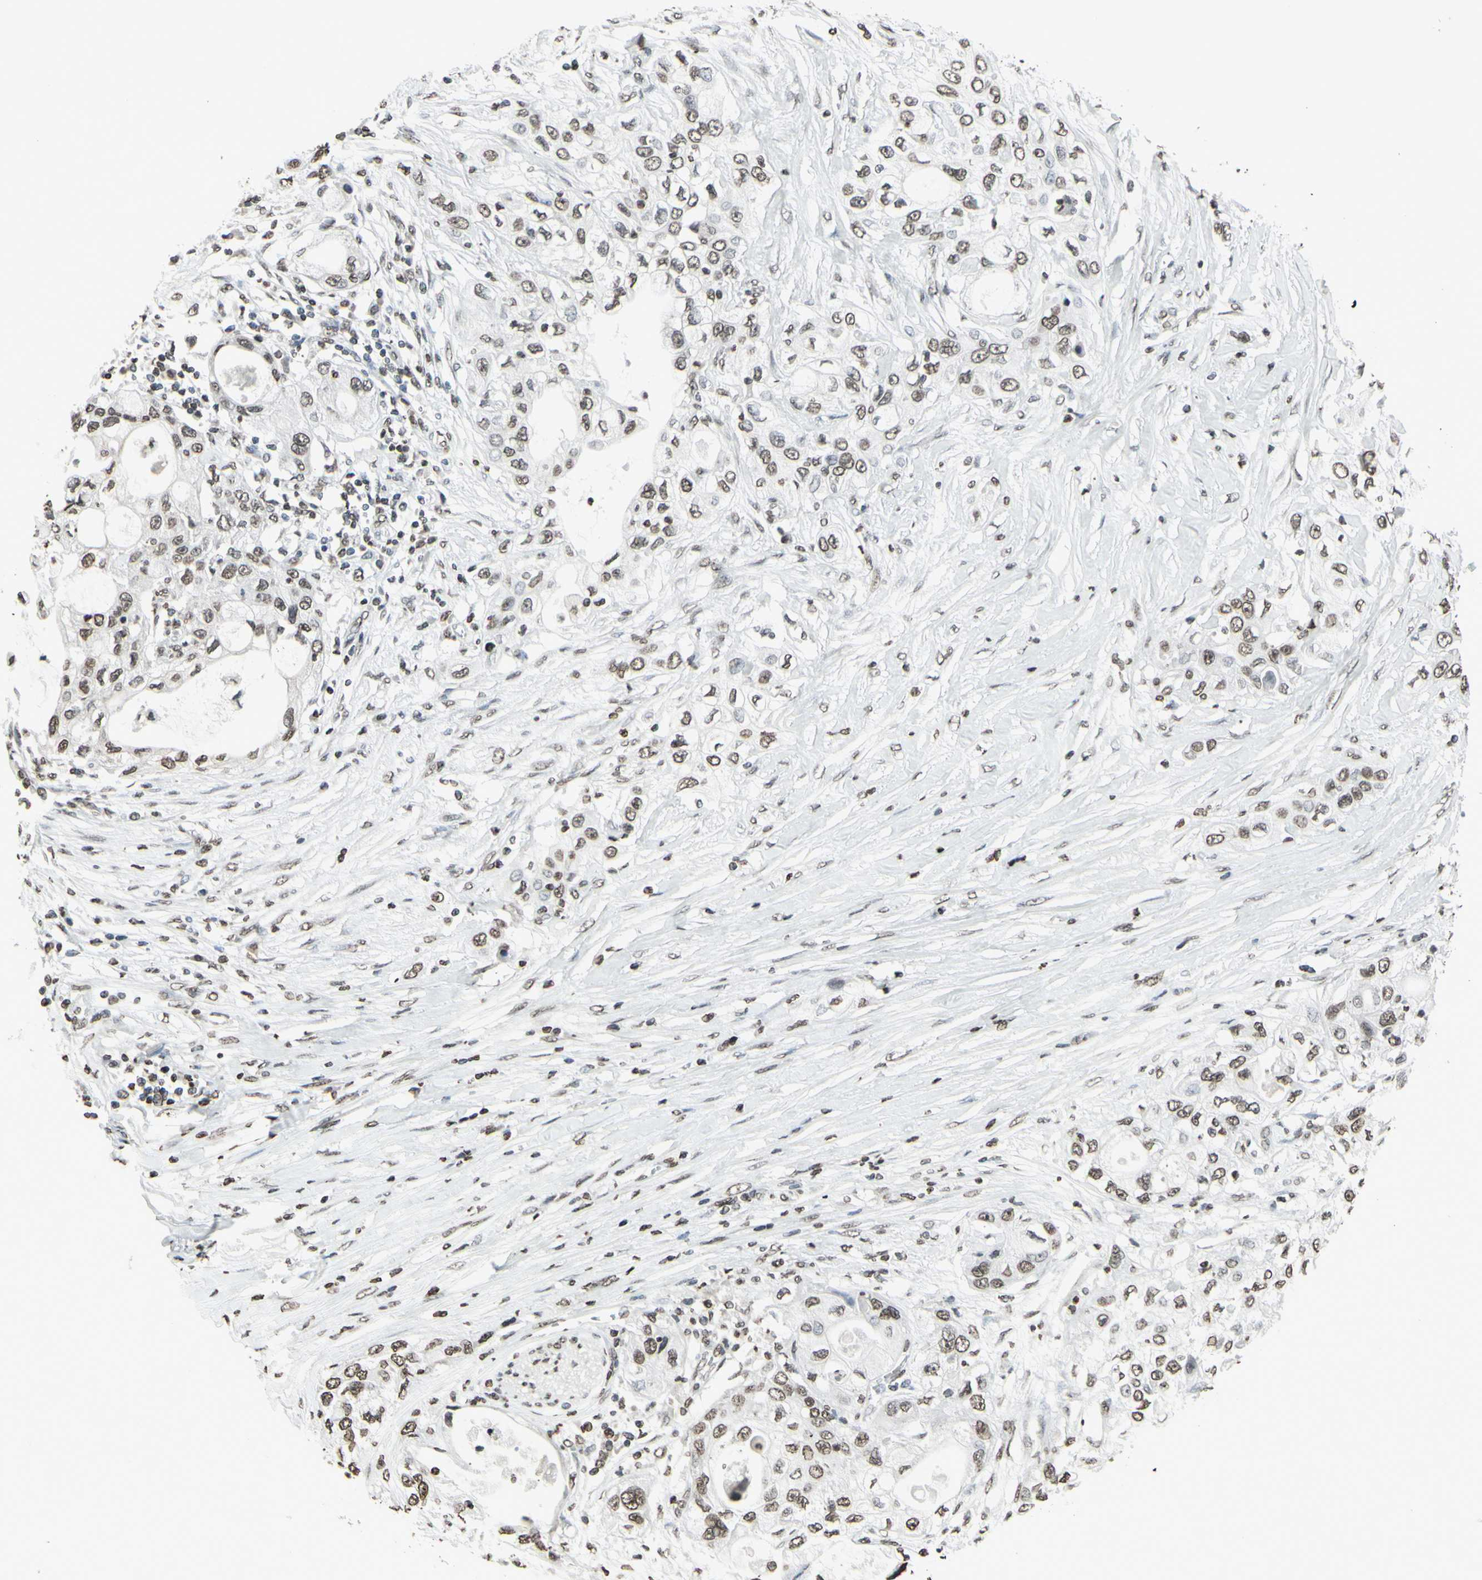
{"staining": {"intensity": "weak", "quantity": "25%-75%", "location": "cytoplasmic/membranous"}, "tissue": "pancreatic cancer", "cell_type": "Tumor cells", "image_type": "cancer", "snomed": [{"axis": "morphology", "description": "Adenocarcinoma, NOS"}, {"axis": "topography", "description": "Pancreas"}], "caption": "High-power microscopy captured an immunohistochemistry photomicrograph of pancreatic cancer, revealing weak cytoplasmic/membranous positivity in approximately 25%-75% of tumor cells.", "gene": "CD79B", "patient": {"sex": "female", "age": 70}}